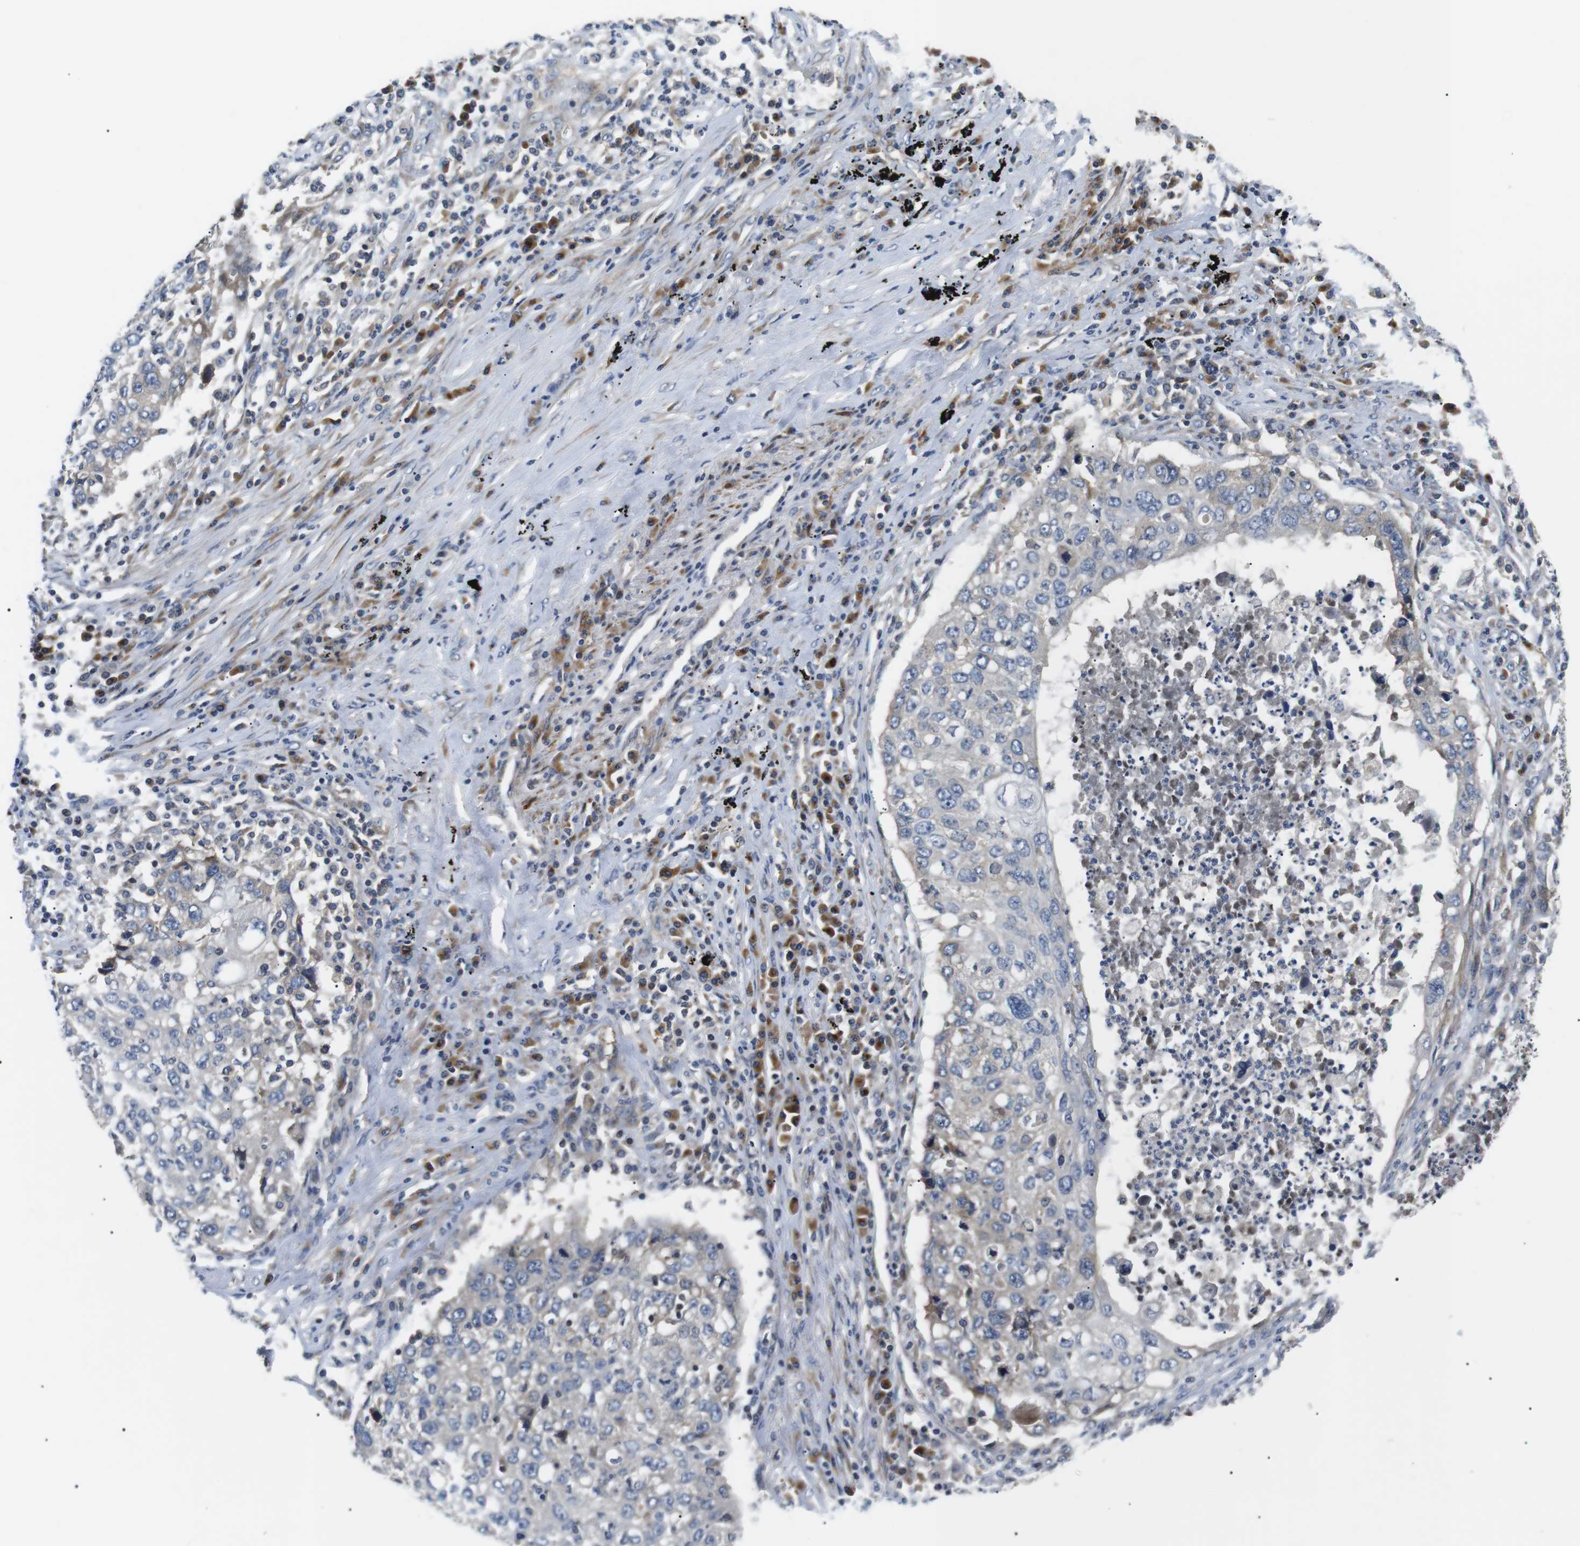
{"staining": {"intensity": "negative", "quantity": "none", "location": "none"}, "tissue": "lung cancer", "cell_type": "Tumor cells", "image_type": "cancer", "snomed": [{"axis": "morphology", "description": "Squamous cell carcinoma, NOS"}, {"axis": "topography", "description": "Lung"}], "caption": "Tumor cells are negative for brown protein staining in lung squamous cell carcinoma.", "gene": "DIPK1A", "patient": {"sex": "female", "age": 63}}